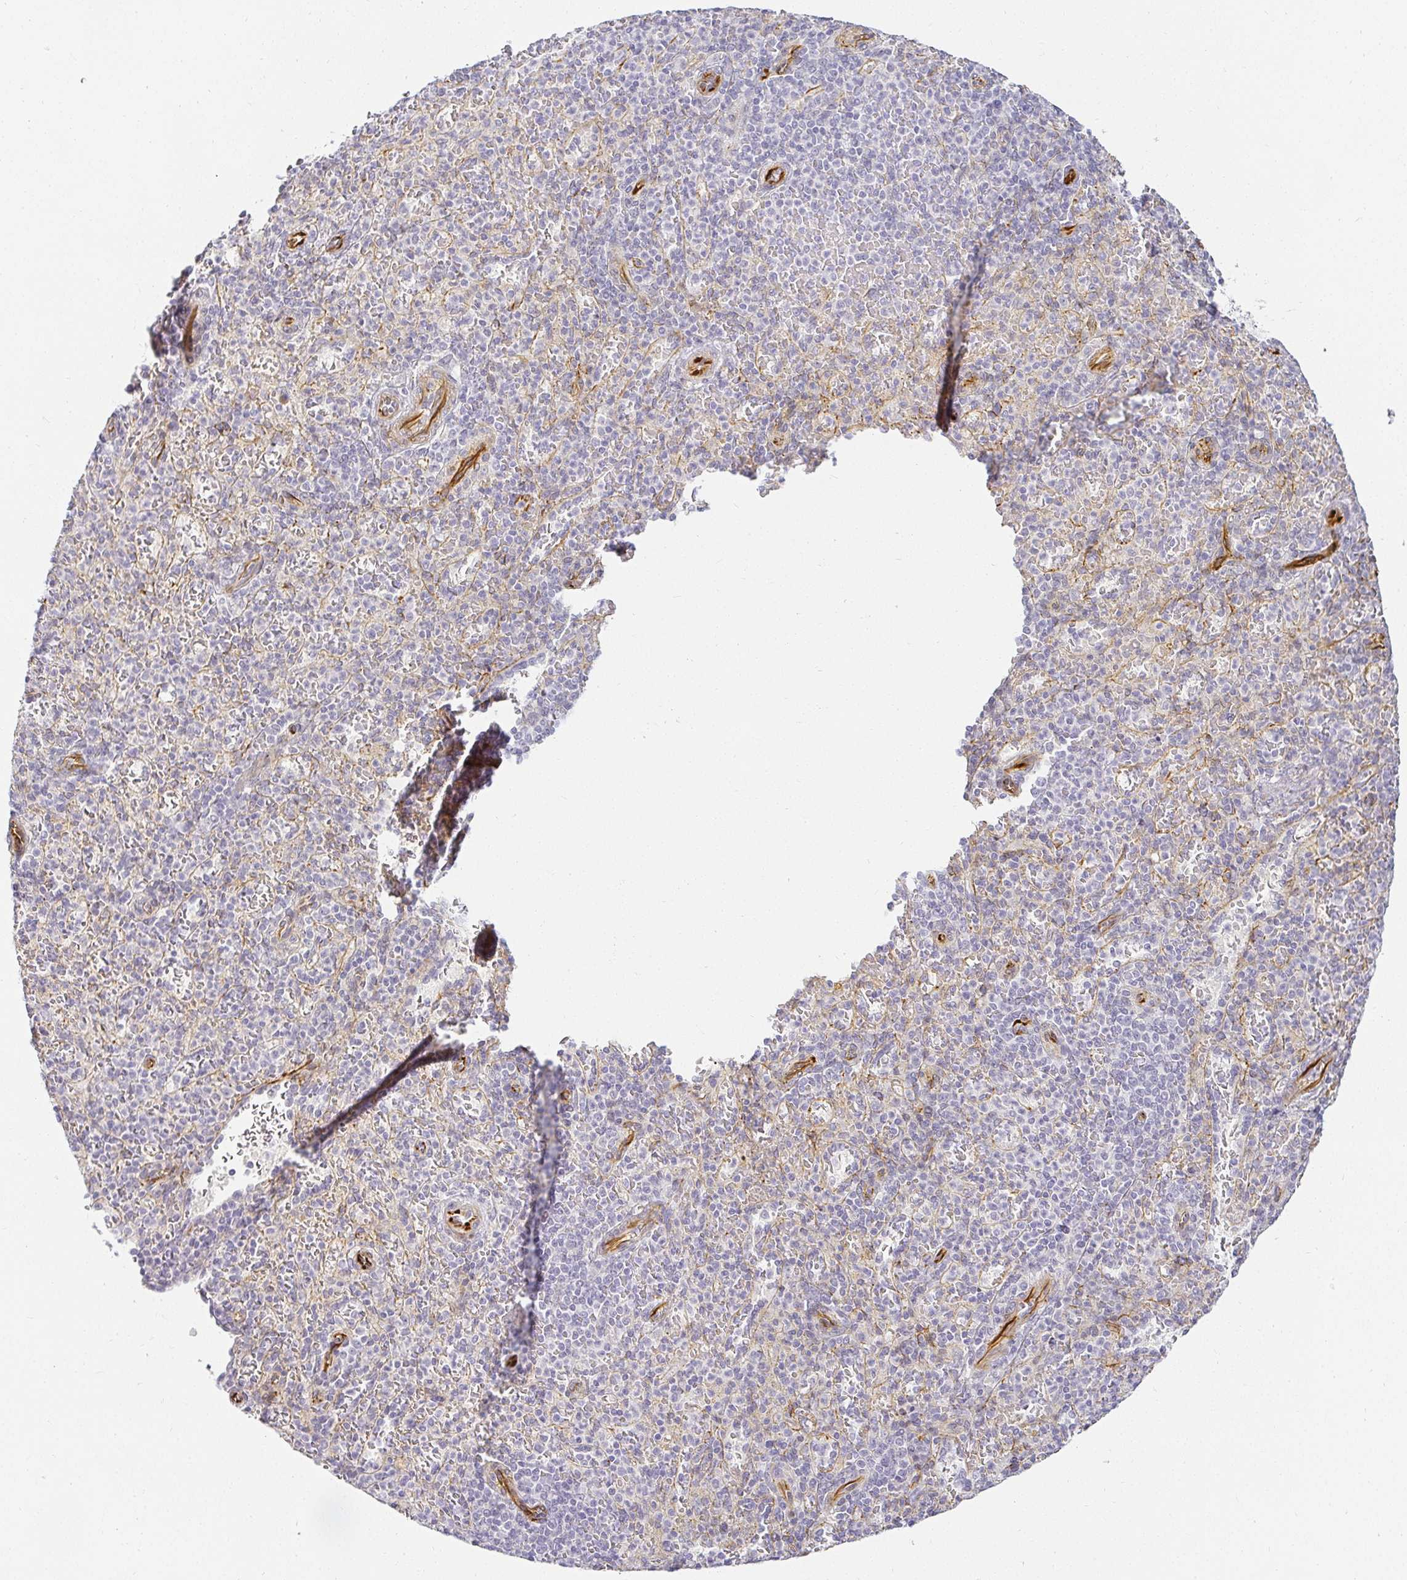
{"staining": {"intensity": "negative", "quantity": "none", "location": "none"}, "tissue": "spleen", "cell_type": "Cells in red pulp", "image_type": "normal", "snomed": [{"axis": "morphology", "description": "Normal tissue, NOS"}, {"axis": "topography", "description": "Spleen"}], "caption": "Human spleen stained for a protein using IHC shows no expression in cells in red pulp.", "gene": "ACAN", "patient": {"sex": "female", "age": 74}}